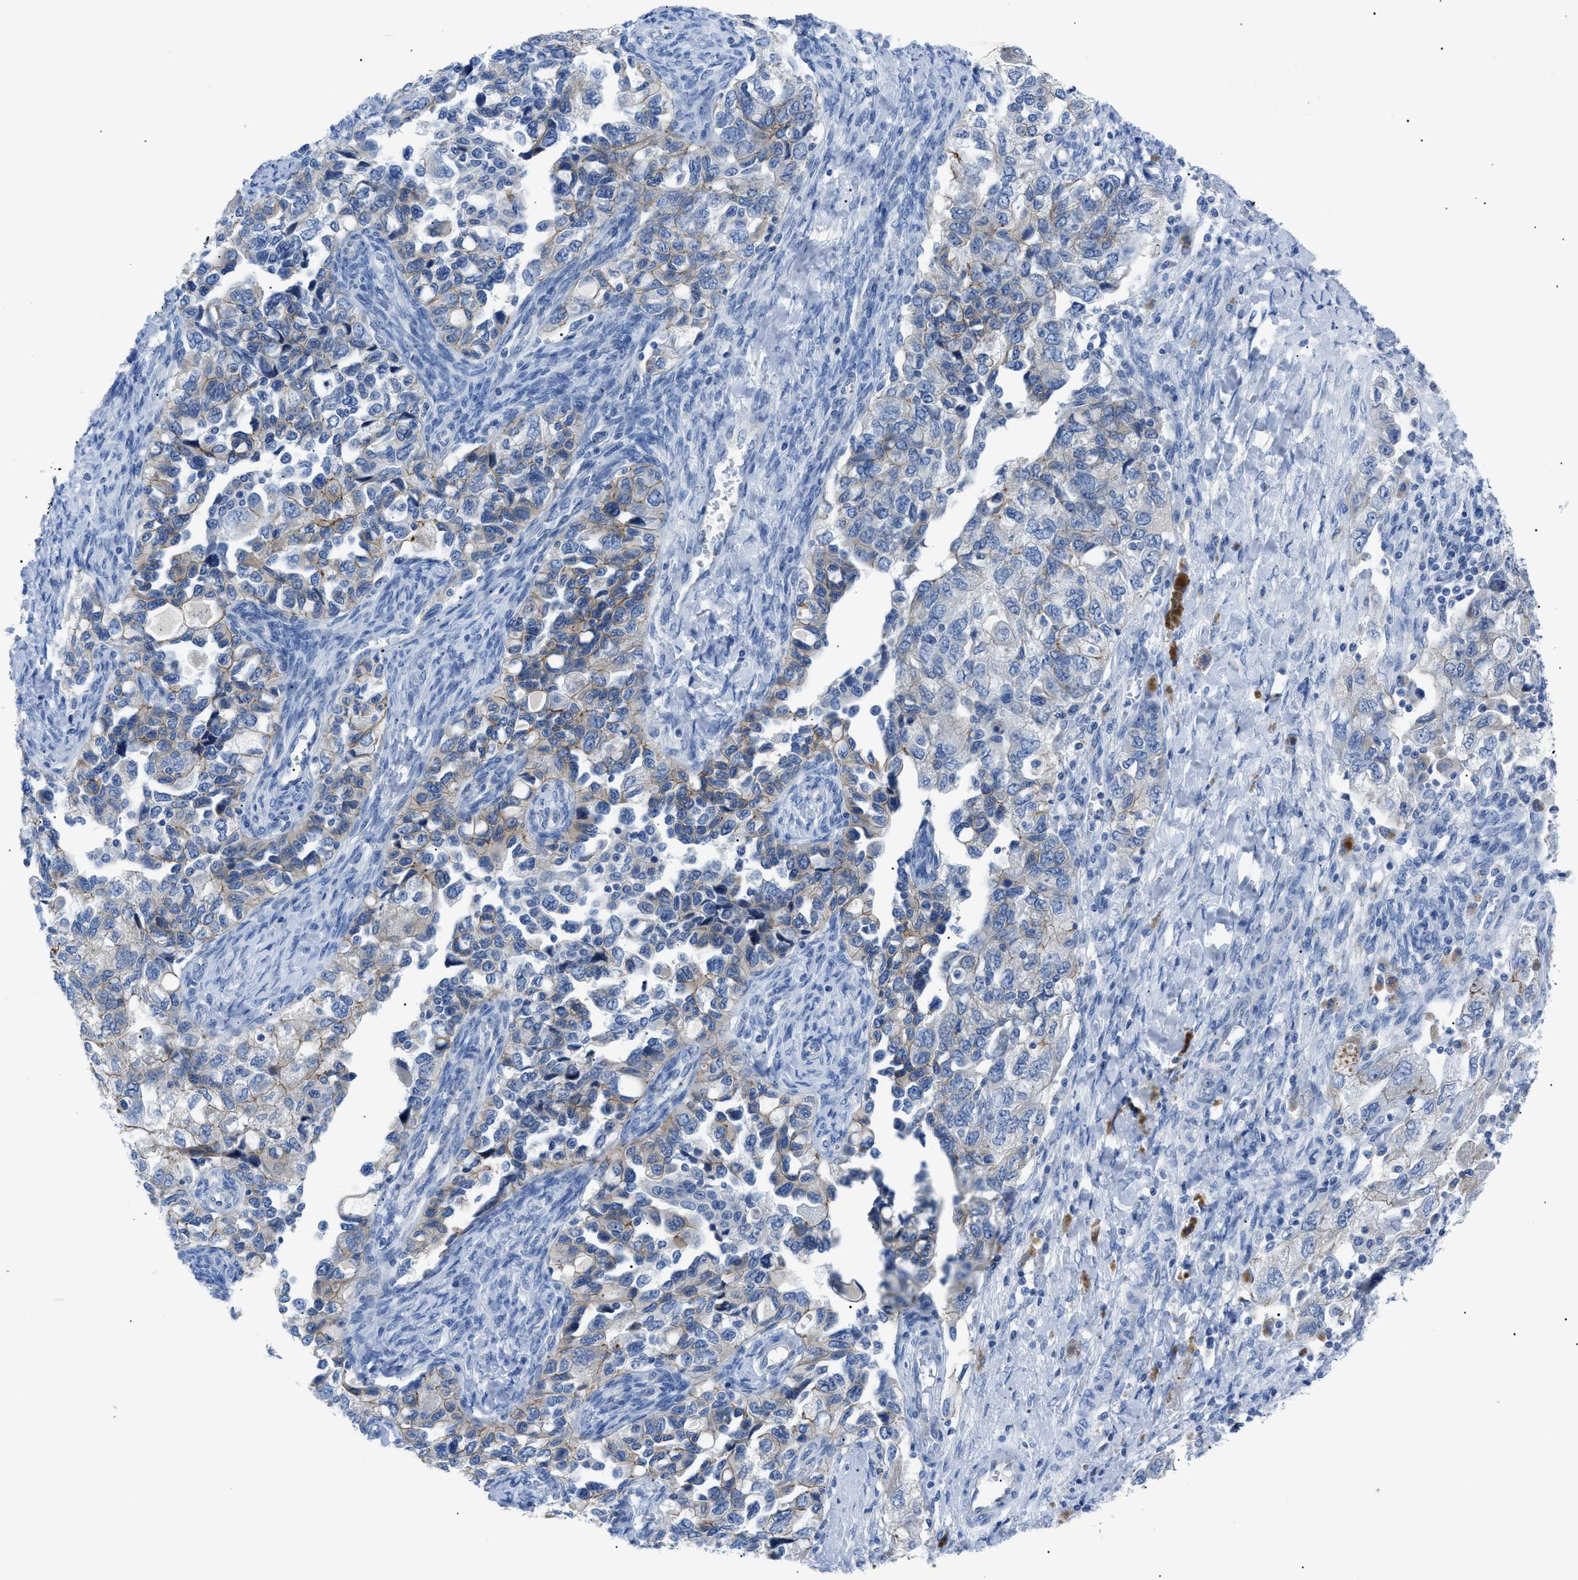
{"staining": {"intensity": "moderate", "quantity": "<25%", "location": "cytoplasmic/membranous"}, "tissue": "ovarian cancer", "cell_type": "Tumor cells", "image_type": "cancer", "snomed": [{"axis": "morphology", "description": "Carcinoma, NOS"}, {"axis": "morphology", "description": "Cystadenocarcinoma, serous, NOS"}, {"axis": "topography", "description": "Ovary"}], "caption": "About <25% of tumor cells in human carcinoma (ovarian) display moderate cytoplasmic/membranous protein expression as visualized by brown immunohistochemical staining.", "gene": "ZDHHC24", "patient": {"sex": "female", "age": 69}}